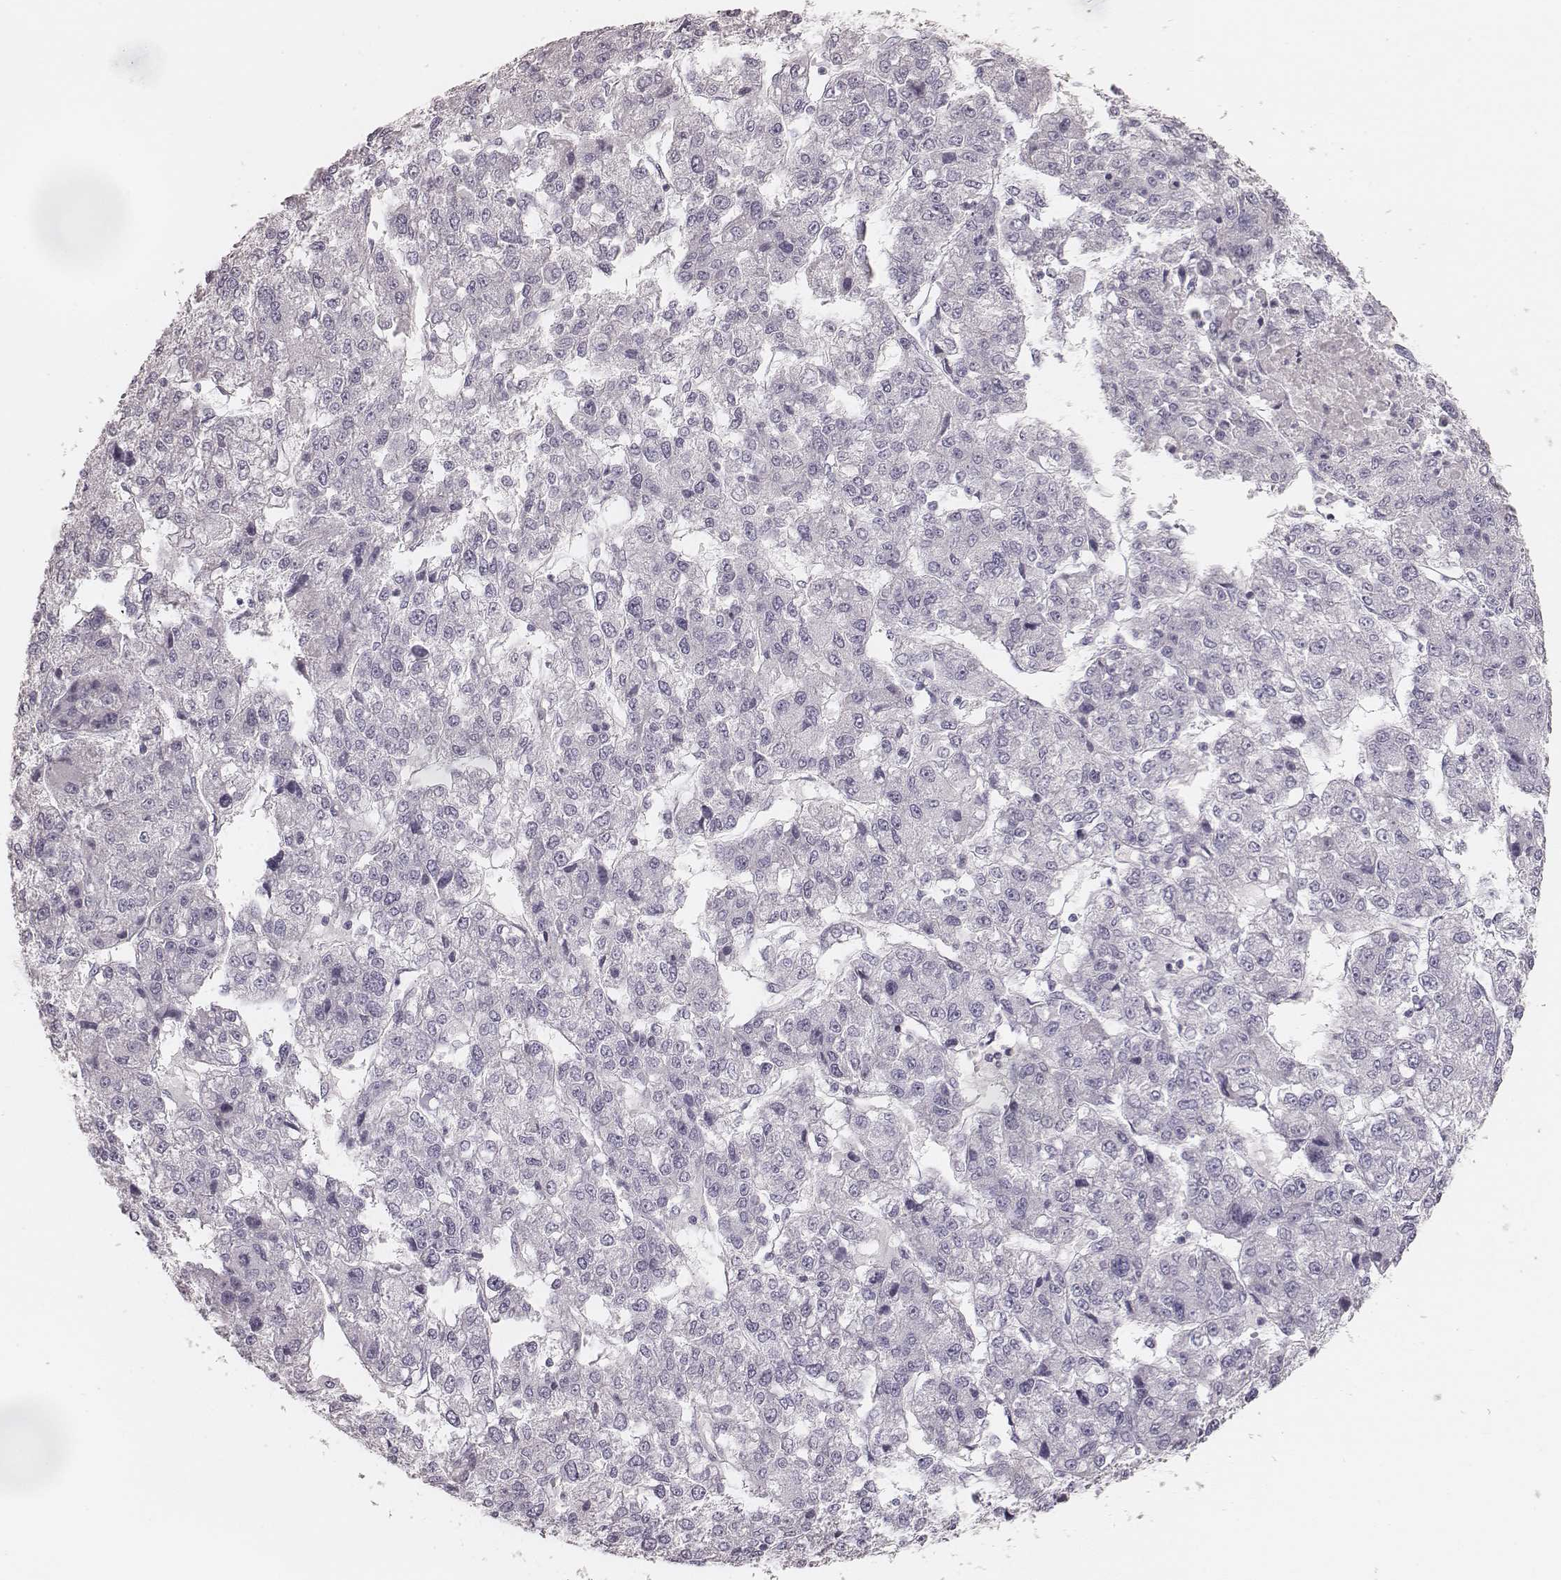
{"staining": {"intensity": "negative", "quantity": "none", "location": "none"}, "tissue": "liver cancer", "cell_type": "Tumor cells", "image_type": "cancer", "snomed": [{"axis": "morphology", "description": "Carcinoma, Hepatocellular, NOS"}, {"axis": "topography", "description": "Liver"}], "caption": "This is an immunohistochemistry (IHC) histopathology image of human hepatocellular carcinoma (liver). There is no expression in tumor cells.", "gene": "ZP4", "patient": {"sex": "male", "age": 56}}